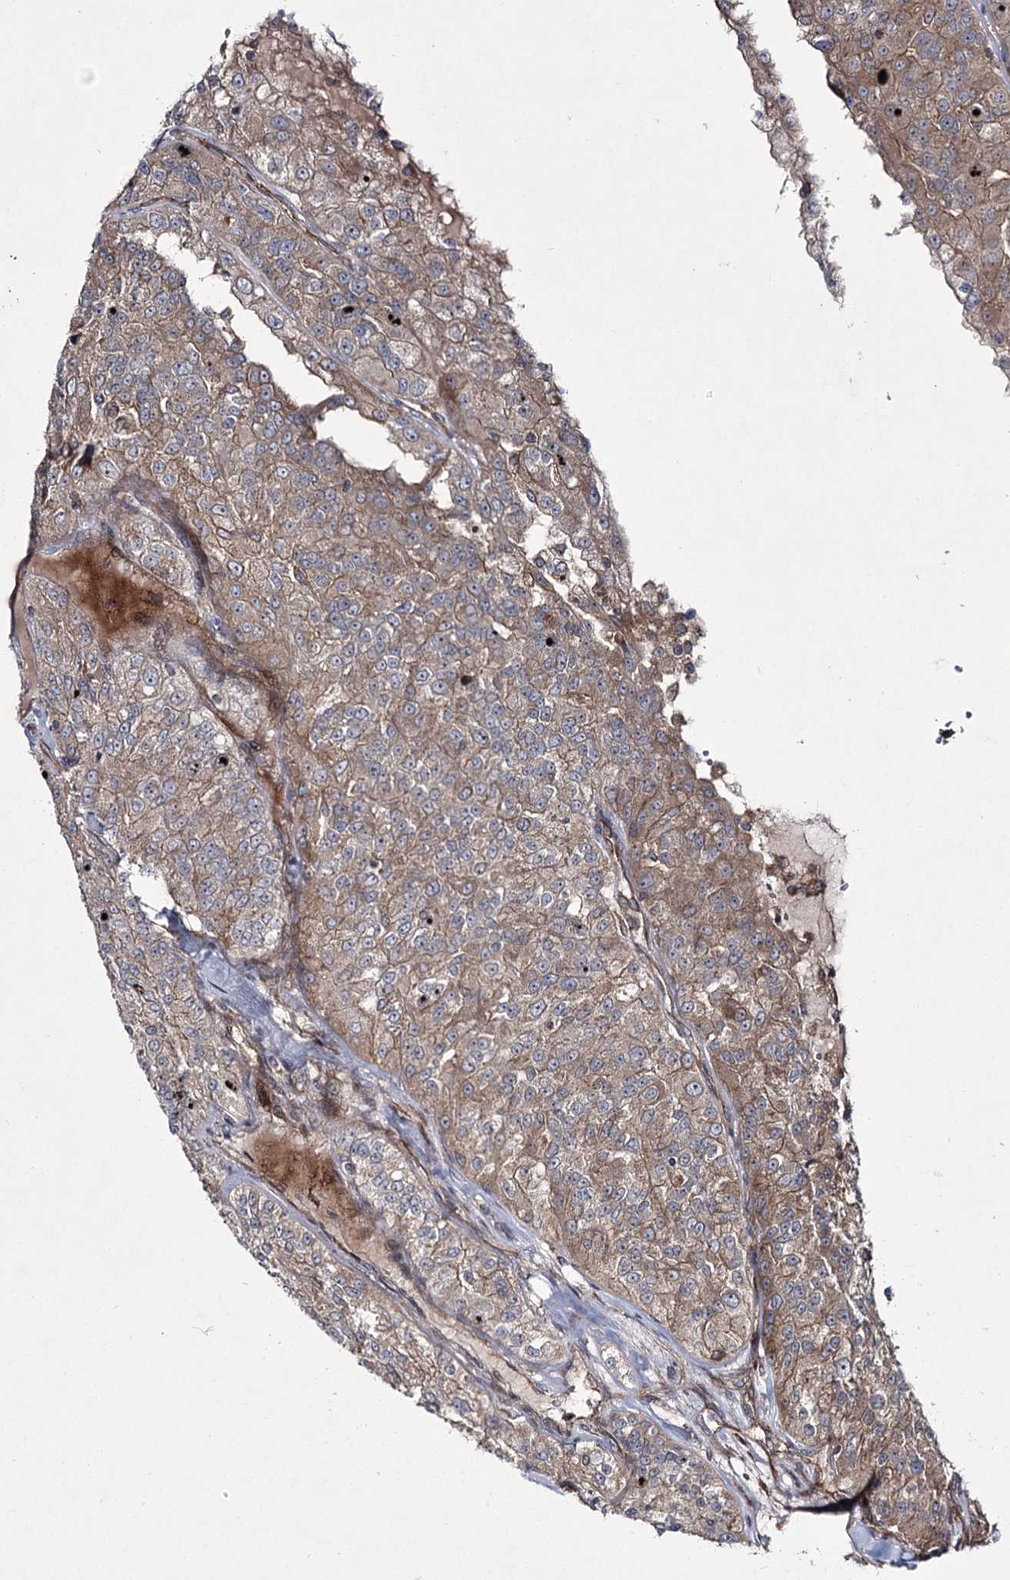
{"staining": {"intensity": "weak", "quantity": ">75%", "location": "cytoplasmic/membranous"}, "tissue": "renal cancer", "cell_type": "Tumor cells", "image_type": "cancer", "snomed": [{"axis": "morphology", "description": "Adenocarcinoma, NOS"}, {"axis": "topography", "description": "Kidney"}], "caption": "Protein expression analysis of renal cancer shows weak cytoplasmic/membranous staining in approximately >75% of tumor cells.", "gene": "HECTD2", "patient": {"sex": "female", "age": 63}}